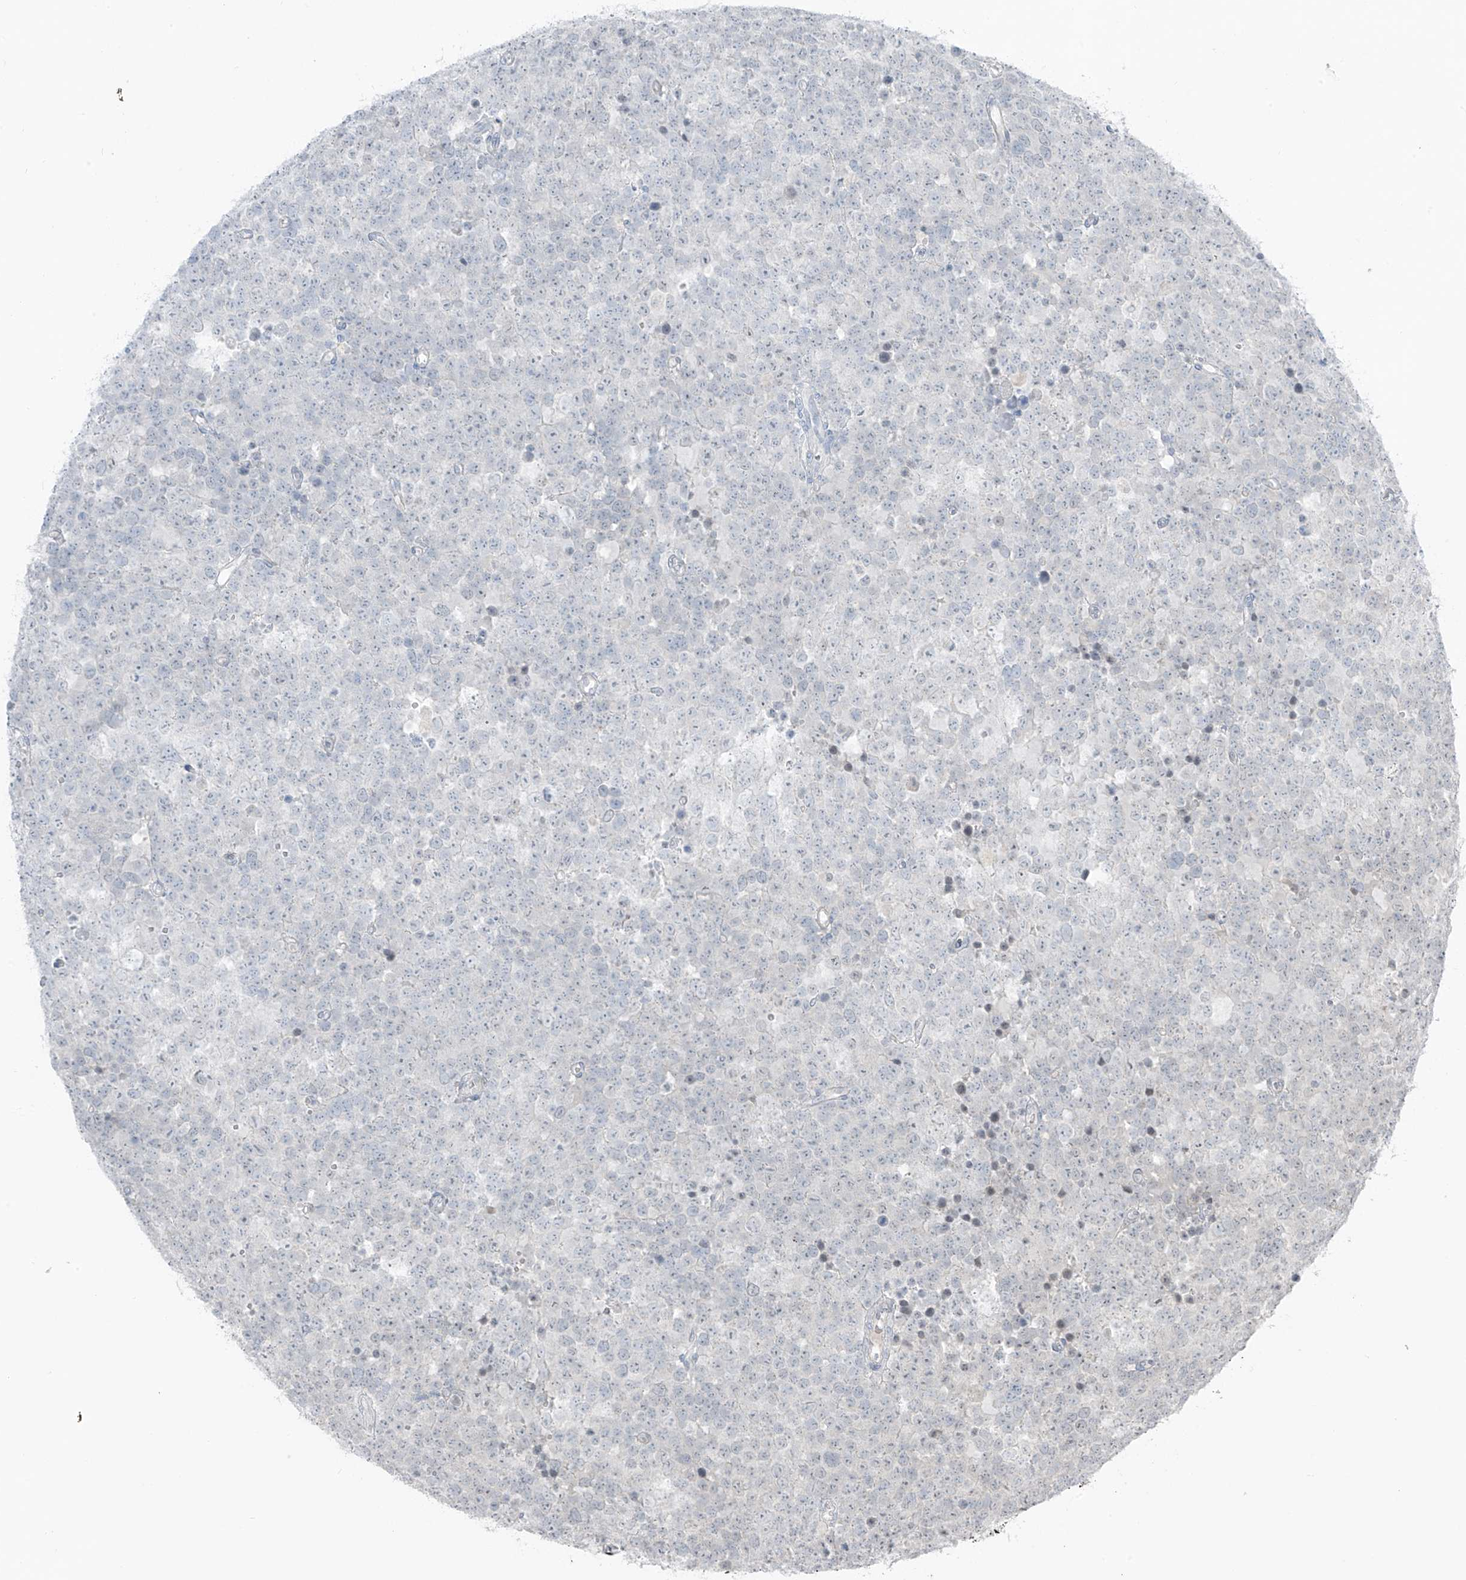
{"staining": {"intensity": "negative", "quantity": "none", "location": "none"}, "tissue": "testis cancer", "cell_type": "Tumor cells", "image_type": "cancer", "snomed": [{"axis": "morphology", "description": "Seminoma, NOS"}, {"axis": "topography", "description": "Testis"}], "caption": "High power microscopy photomicrograph of an IHC micrograph of testis cancer (seminoma), revealing no significant staining in tumor cells. (DAB (3,3'-diaminobenzidine) immunohistochemistry visualized using brightfield microscopy, high magnification).", "gene": "PRDM6", "patient": {"sex": "male", "age": 71}}